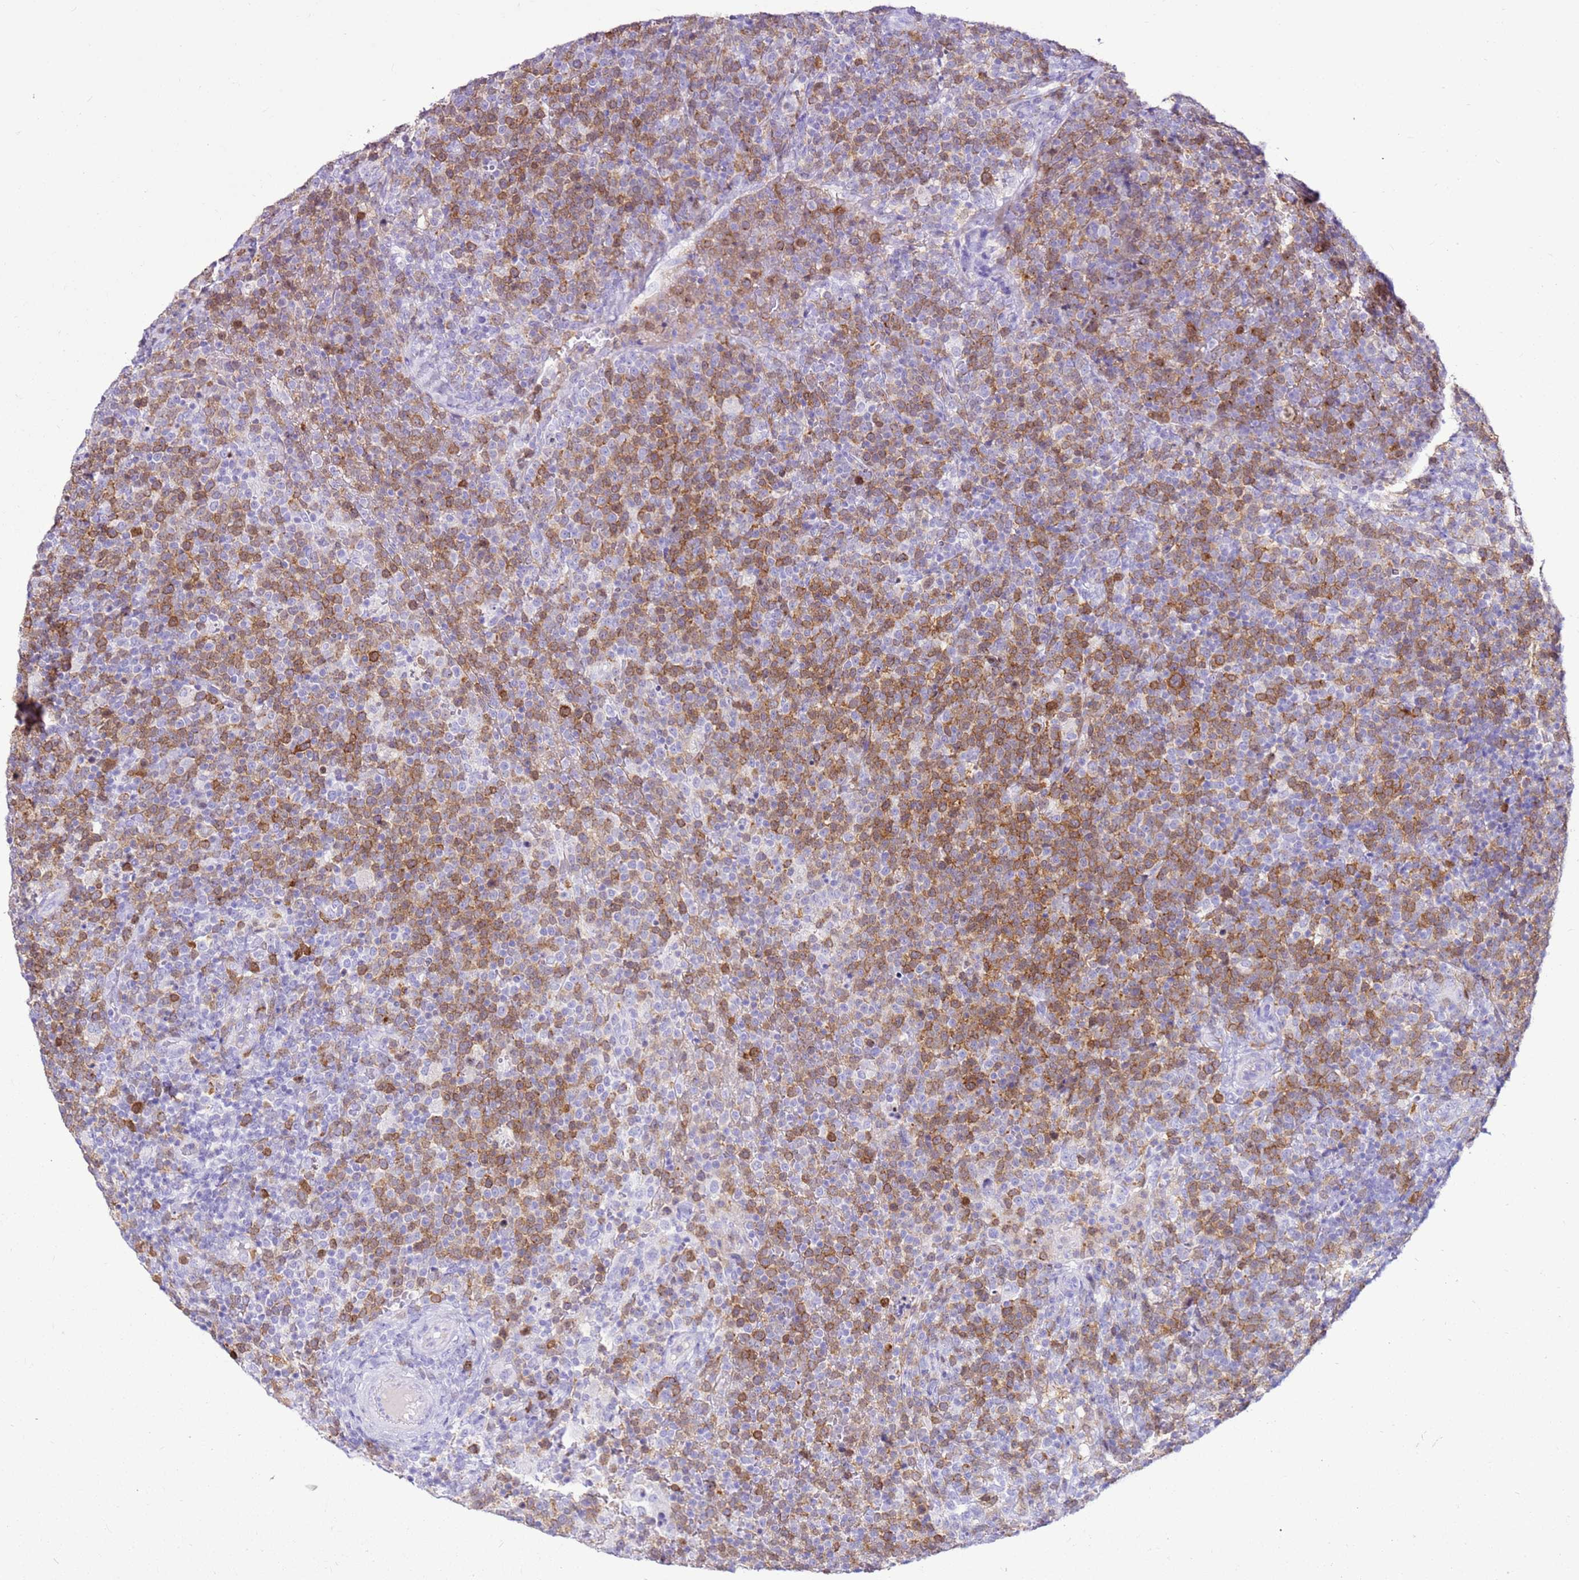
{"staining": {"intensity": "moderate", "quantity": "25%-75%", "location": "cytoplasmic/membranous"}, "tissue": "lymphoma", "cell_type": "Tumor cells", "image_type": "cancer", "snomed": [{"axis": "morphology", "description": "Malignant lymphoma, non-Hodgkin's type, High grade"}, {"axis": "topography", "description": "Lymph node"}], "caption": "Immunohistochemical staining of human lymphoma reveals medium levels of moderate cytoplasmic/membranous protein positivity in about 25%-75% of tumor cells. (DAB IHC with brightfield microscopy, high magnification).", "gene": "SPC25", "patient": {"sex": "male", "age": 61}}